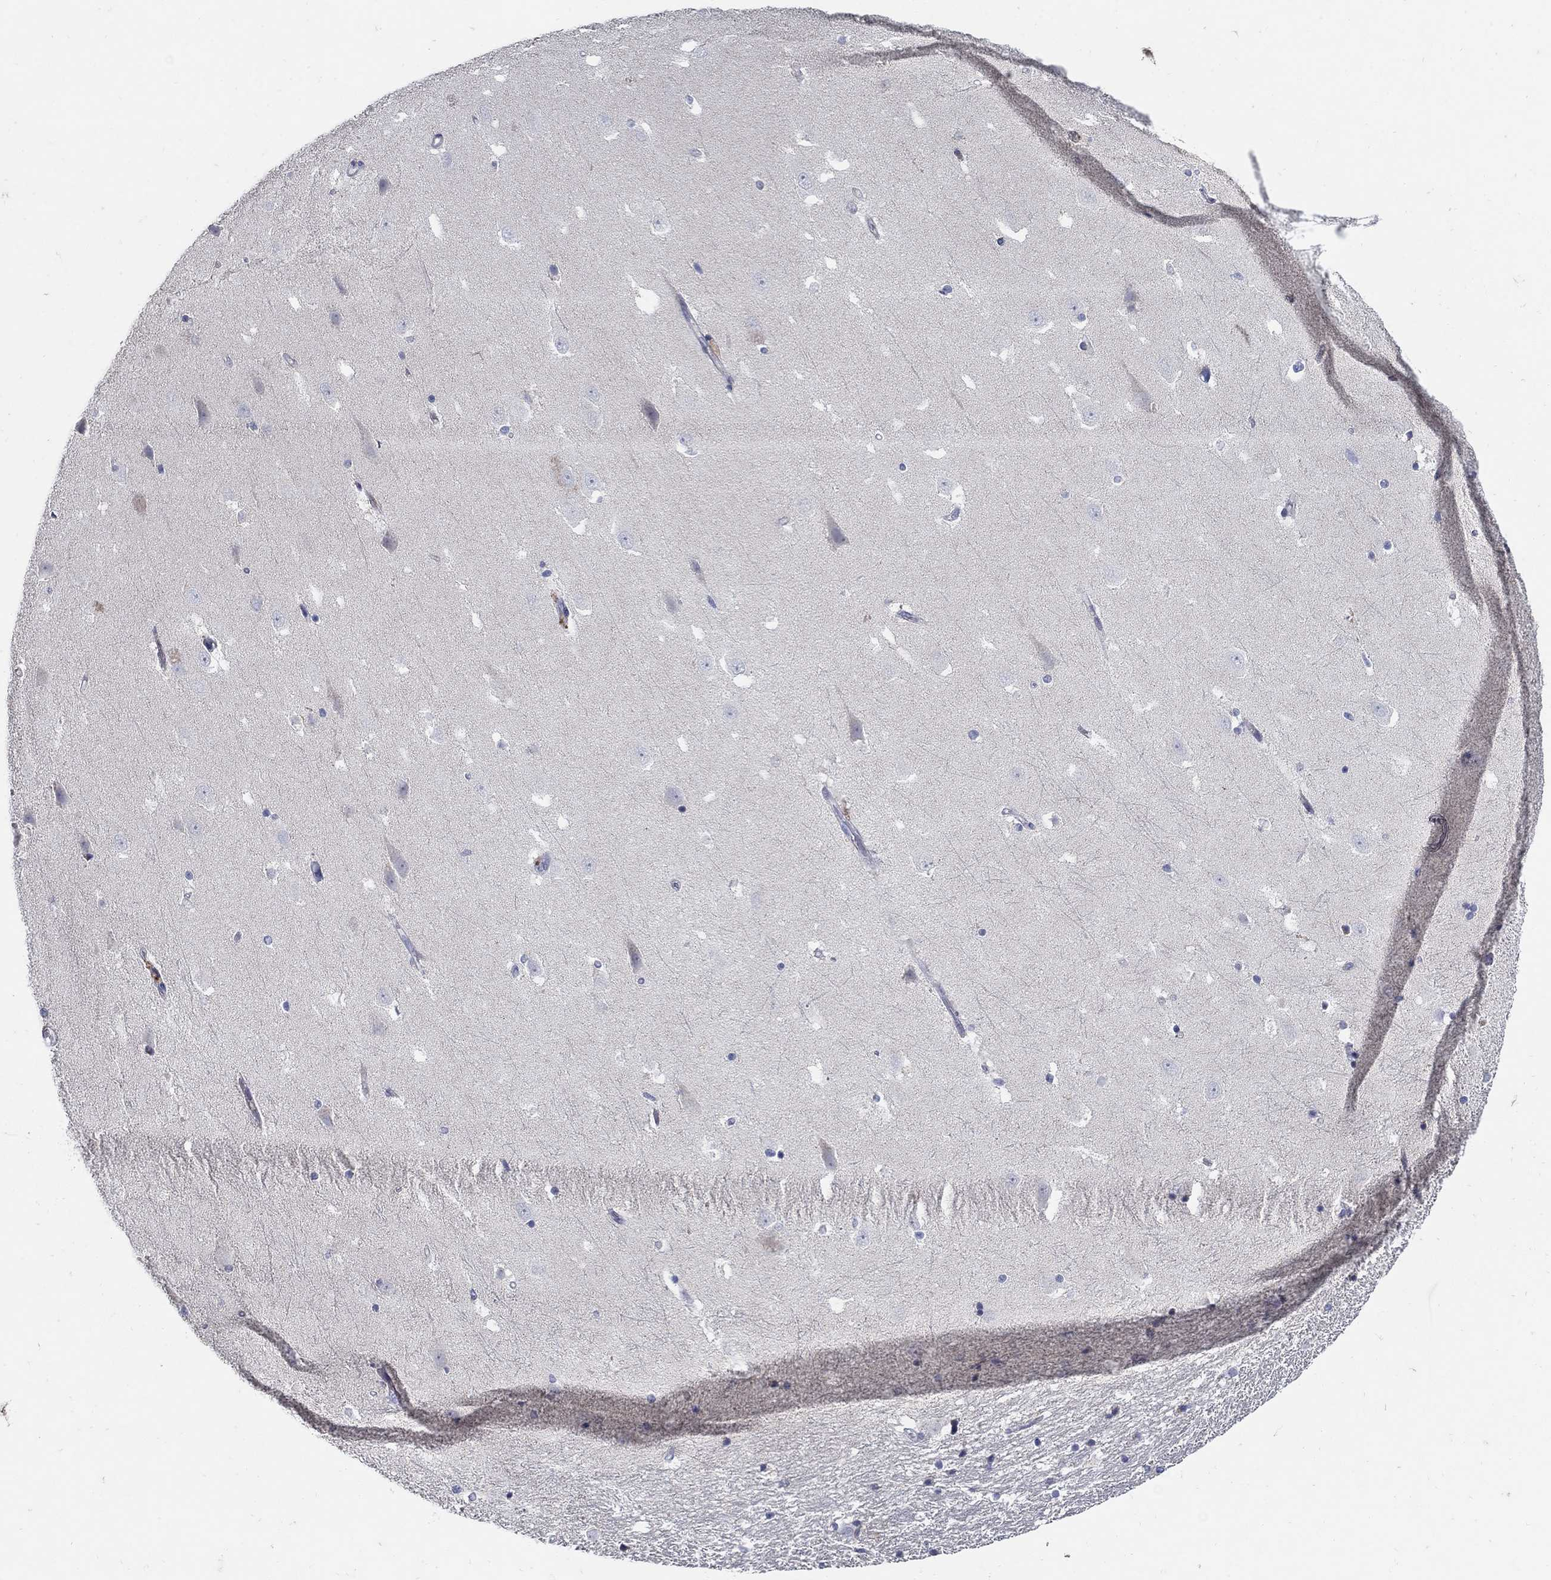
{"staining": {"intensity": "negative", "quantity": "none", "location": "none"}, "tissue": "hippocampus", "cell_type": "Glial cells", "image_type": "normal", "snomed": [{"axis": "morphology", "description": "Normal tissue, NOS"}, {"axis": "topography", "description": "Hippocampus"}], "caption": "This is an immunohistochemistry (IHC) micrograph of normal human hippocampus. There is no expression in glial cells.", "gene": "HMX2", "patient": {"sex": "male", "age": 49}}